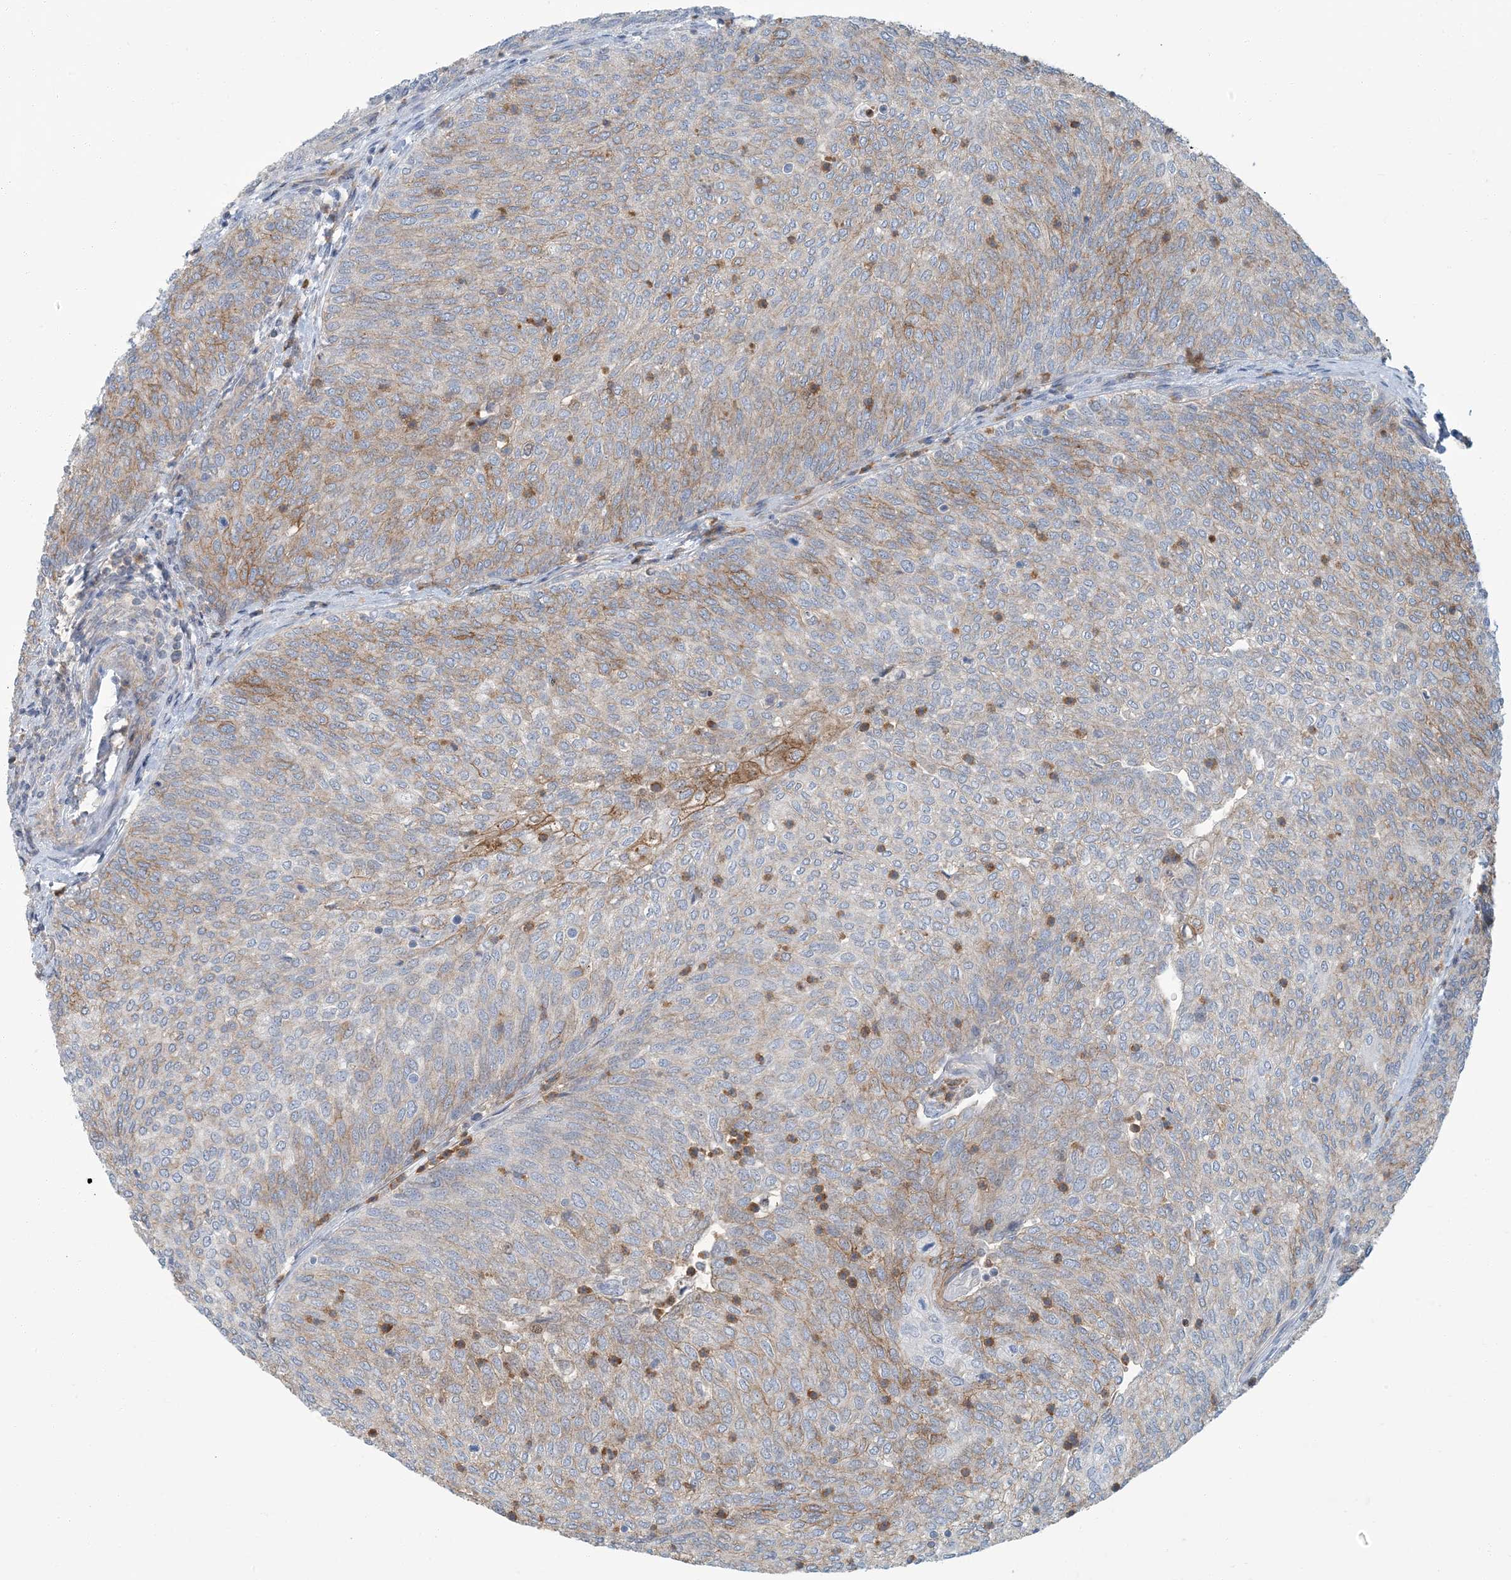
{"staining": {"intensity": "moderate", "quantity": "25%-75%", "location": "cytoplasmic/membranous"}, "tissue": "urothelial cancer", "cell_type": "Tumor cells", "image_type": "cancer", "snomed": [{"axis": "morphology", "description": "Urothelial carcinoma, Low grade"}, {"axis": "topography", "description": "Urinary bladder"}], "caption": "There is medium levels of moderate cytoplasmic/membranous expression in tumor cells of low-grade urothelial carcinoma, as demonstrated by immunohistochemical staining (brown color).", "gene": "EPHA4", "patient": {"sex": "female", "age": 79}}